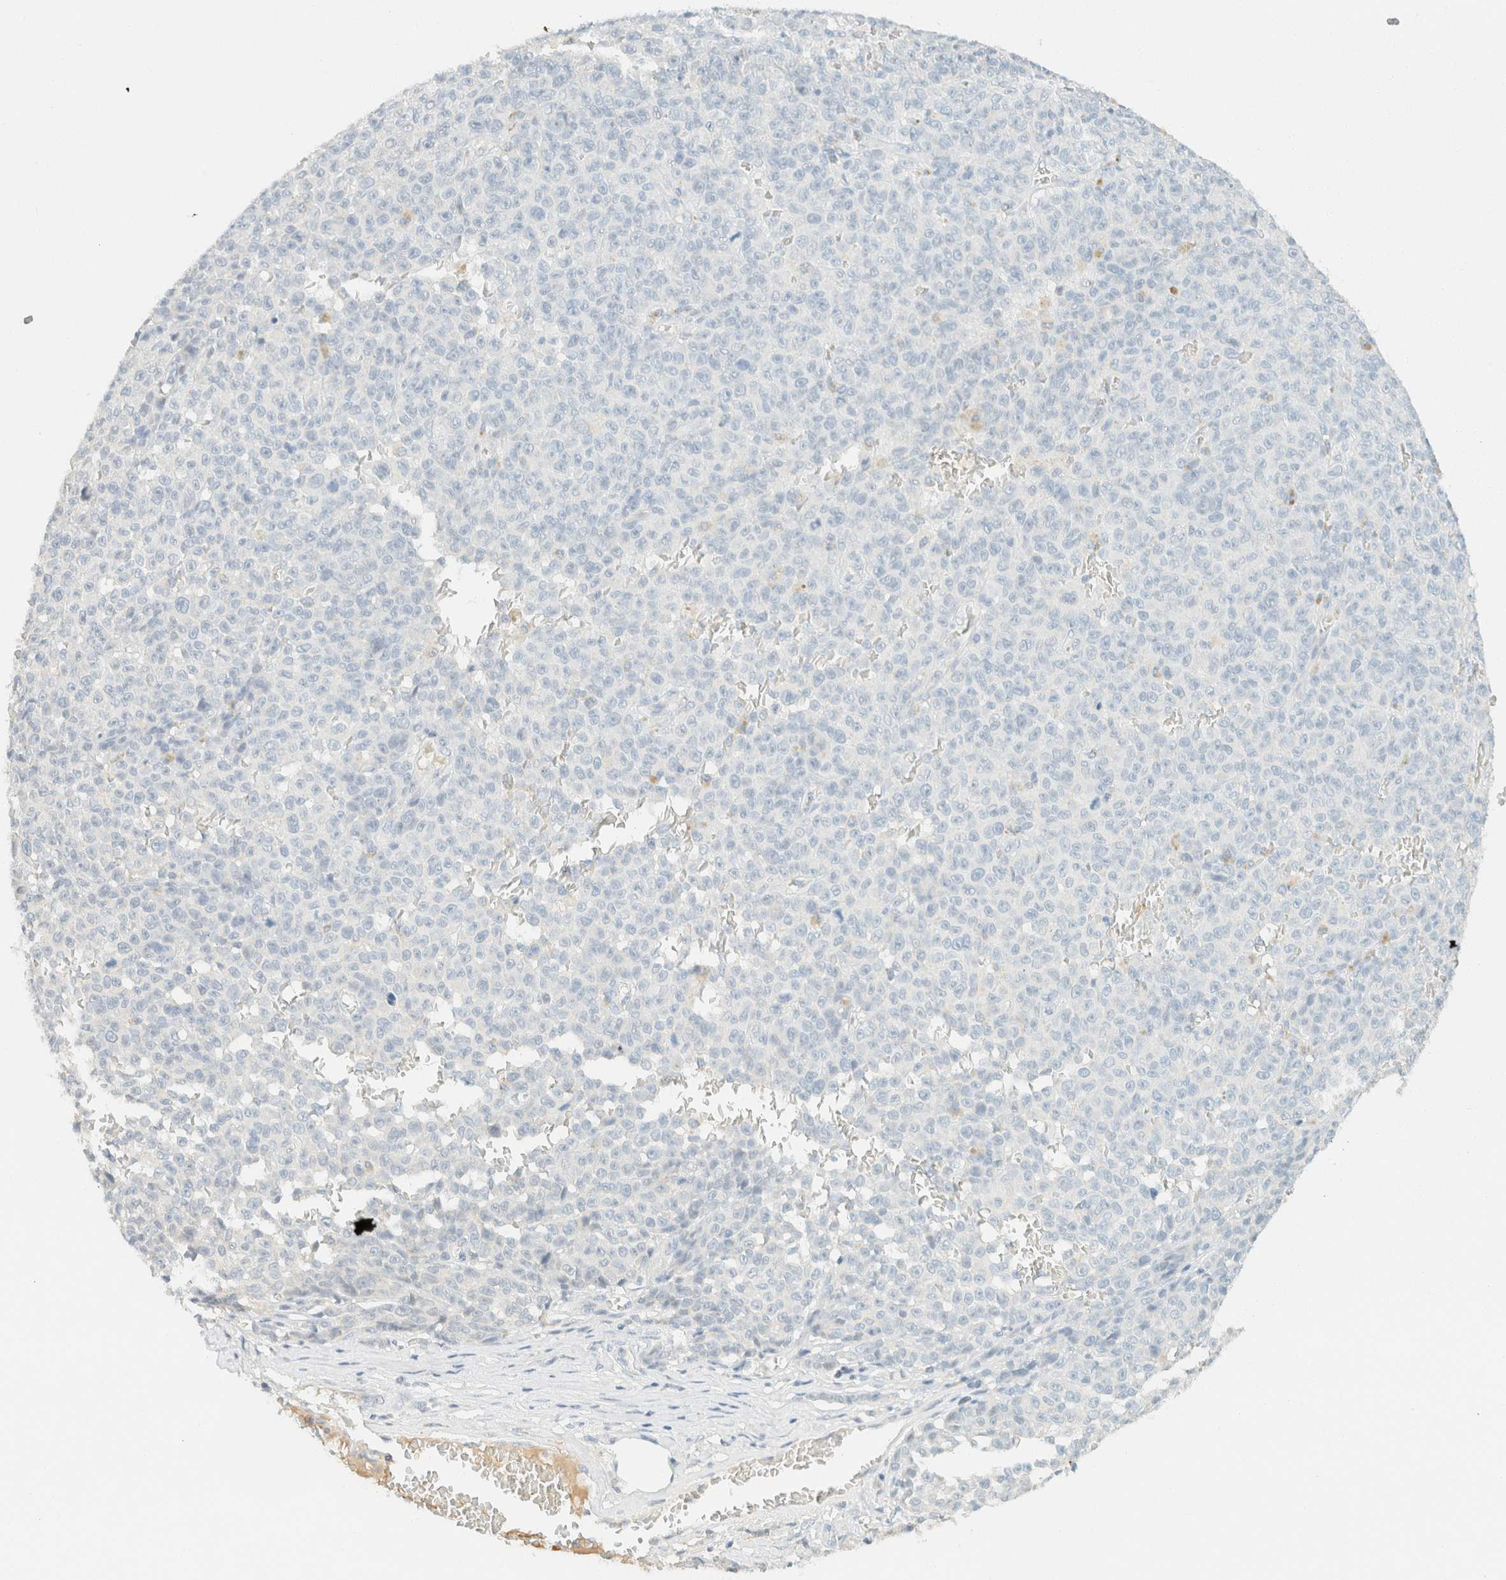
{"staining": {"intensity": "negative", "quantity": "none", "location": "none"}, "tissue": "melanoma", "cell_type": "Tumor cells", "image_type": "cancer", "snomed": [{"axis": "morphology", "description": "Malignant melanoma, NOS"}, {"axis": "topography", "description": "Skin"}], "caption": "Immunohistochemistry of human malignant melanoma shows no staining in tumor cells.", "gene": "GPA33", "patient": {"sex": "female", "age": 82}}